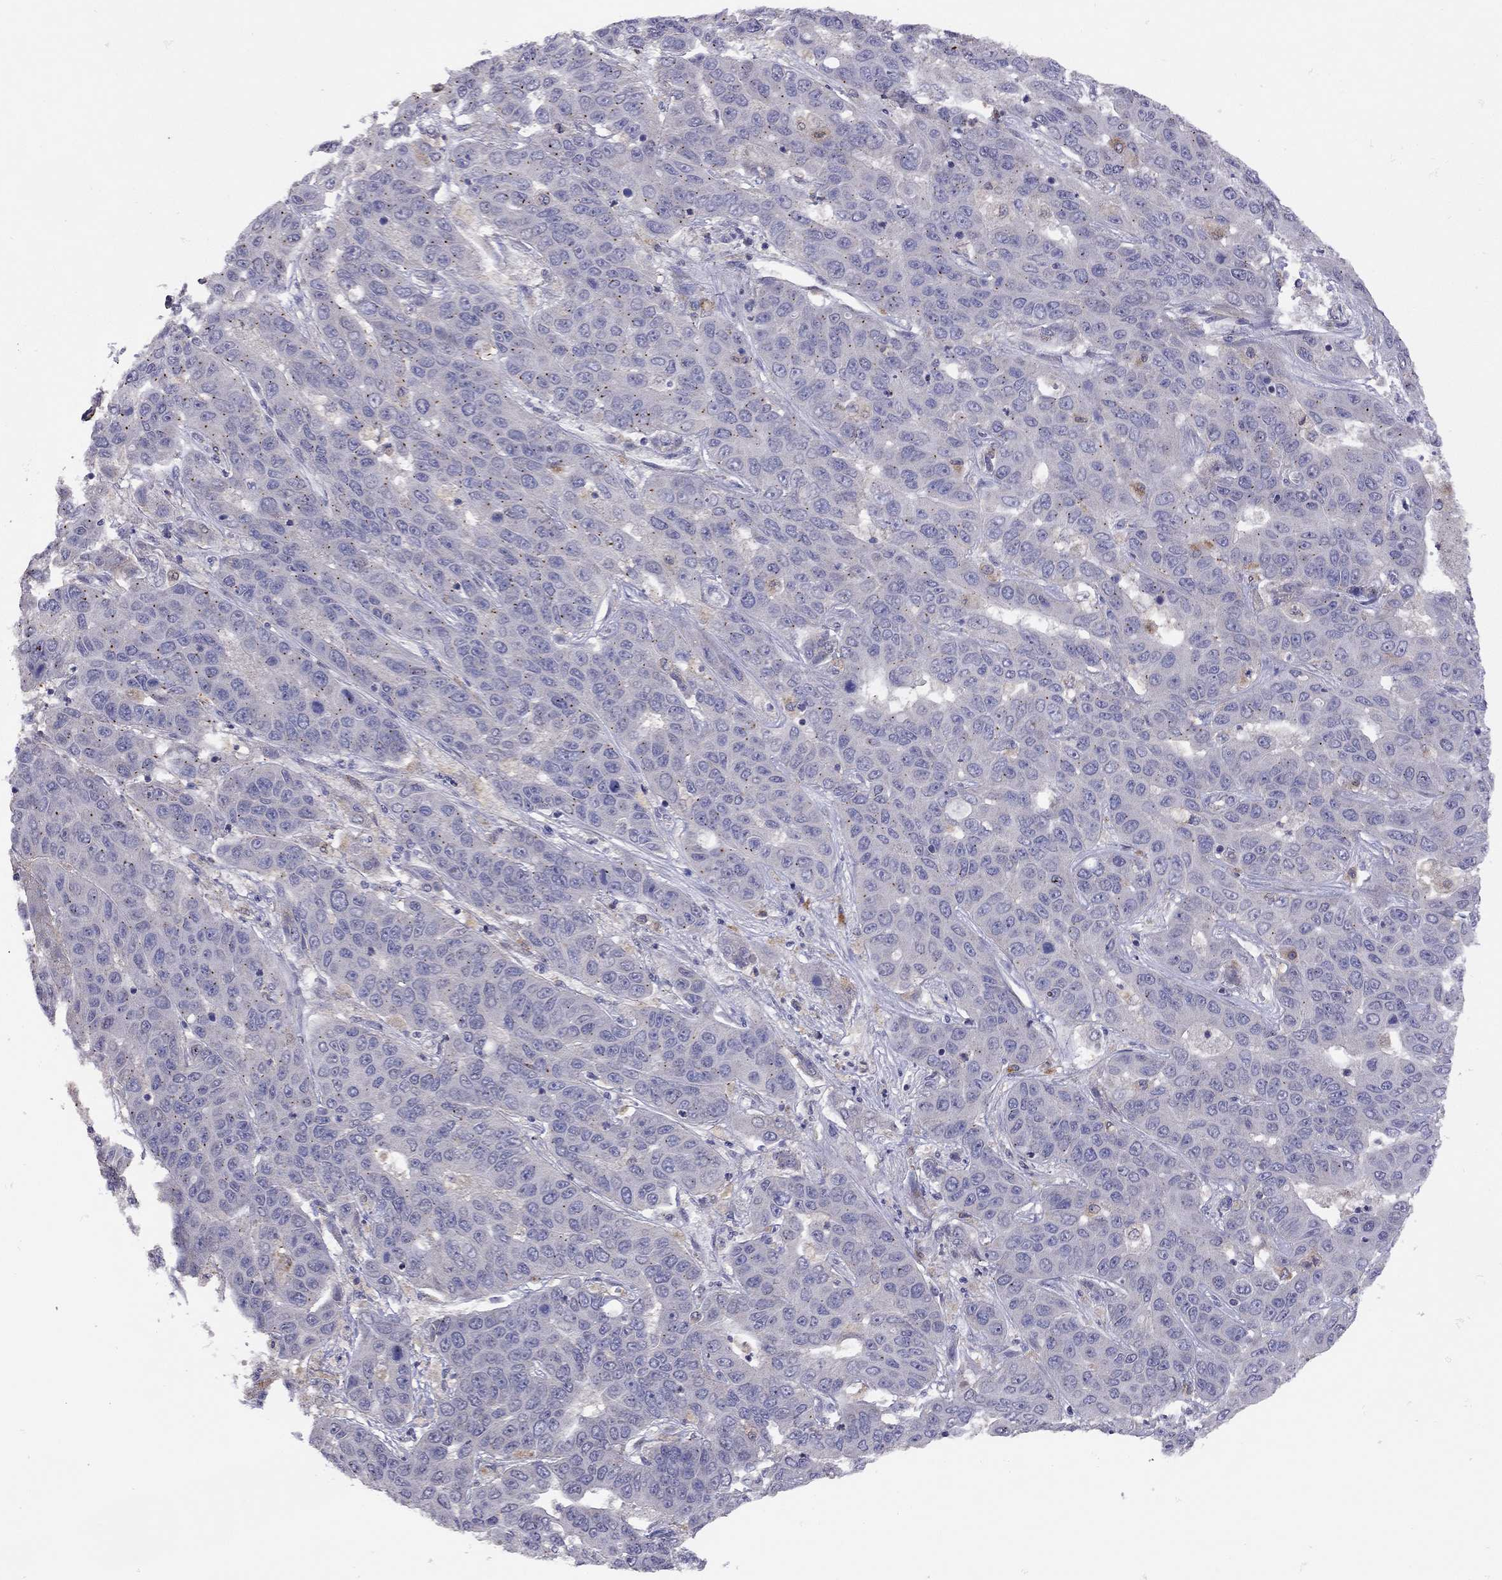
{"staining": {"intensity": "negative", "quantity": "none", "location": "none"}, "tissue": "liver cancer", "cell_type": "Tumor cells", "image_type": "cancer", "snomed": [{"axis": "morphology", "description": "Cholangiocarcinoma"}, {"axis": "topography", "description": "Liver"}], "caption": "There is no significant expression in tumor cells of liver cancer.", "gene": "RTP5", "patient": {"sex": "female", "age": 52}}